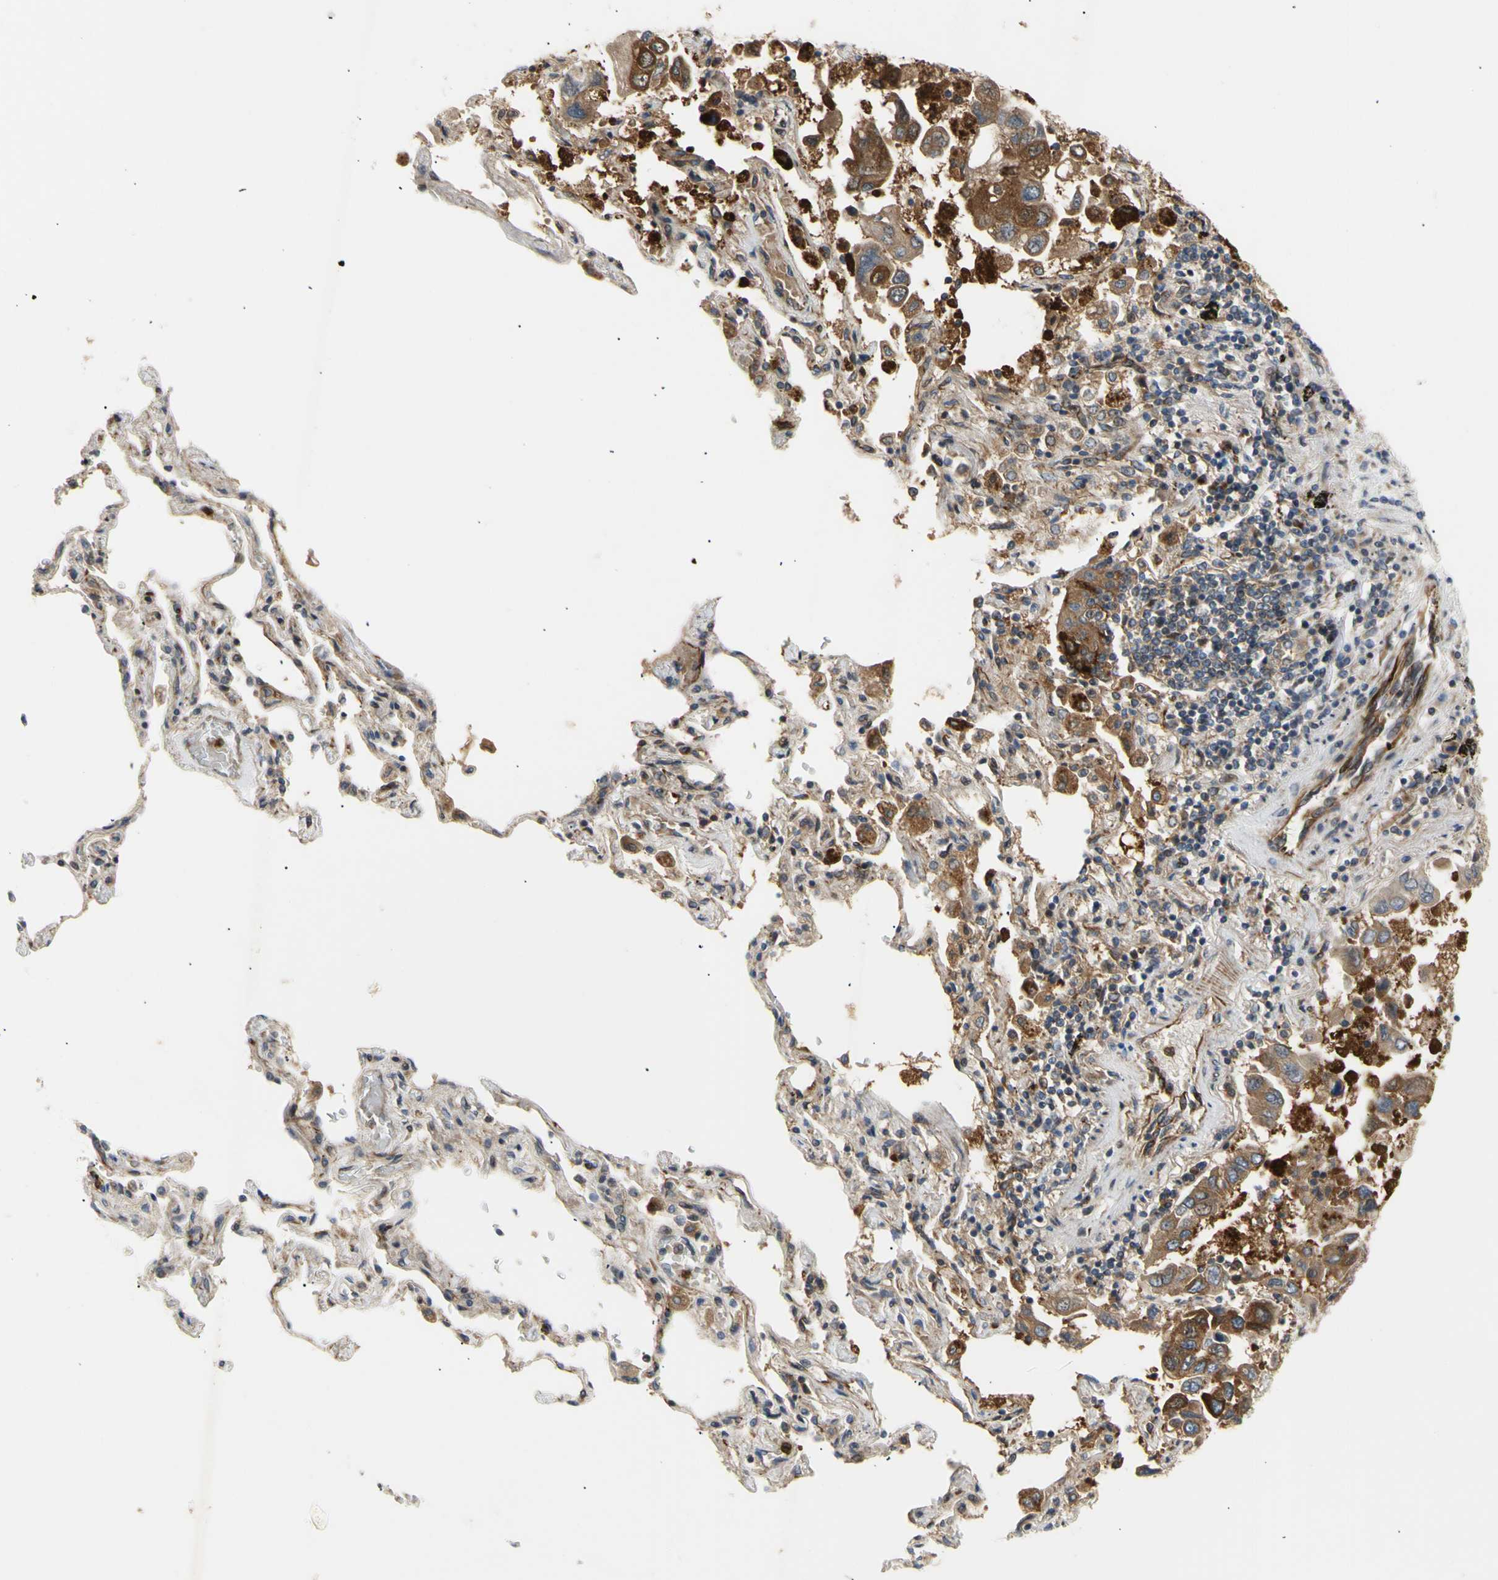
{"staining": {"intensity": "moderate", "quantity": ">75%", "location": "cytoplasmic/membranous"}, "tissue": "lung cancer", "cell_type": "Tumor cells", "image_type": "cancer", "snomed": [{"axis": "morphology", "description": "Adenocarcinoma, NOS"}, {"axis": "topography", "description": "Lung"}], "caption": "The immunohistochemical stain shows moderate cytoplasmic/membranous expression in tumor cells of lung cancer tissue. The protein is shown in brown color, while the nuclei are stained blue.", "gene": "TUBG2", "patient": {"sex": "male", "age": 64}}